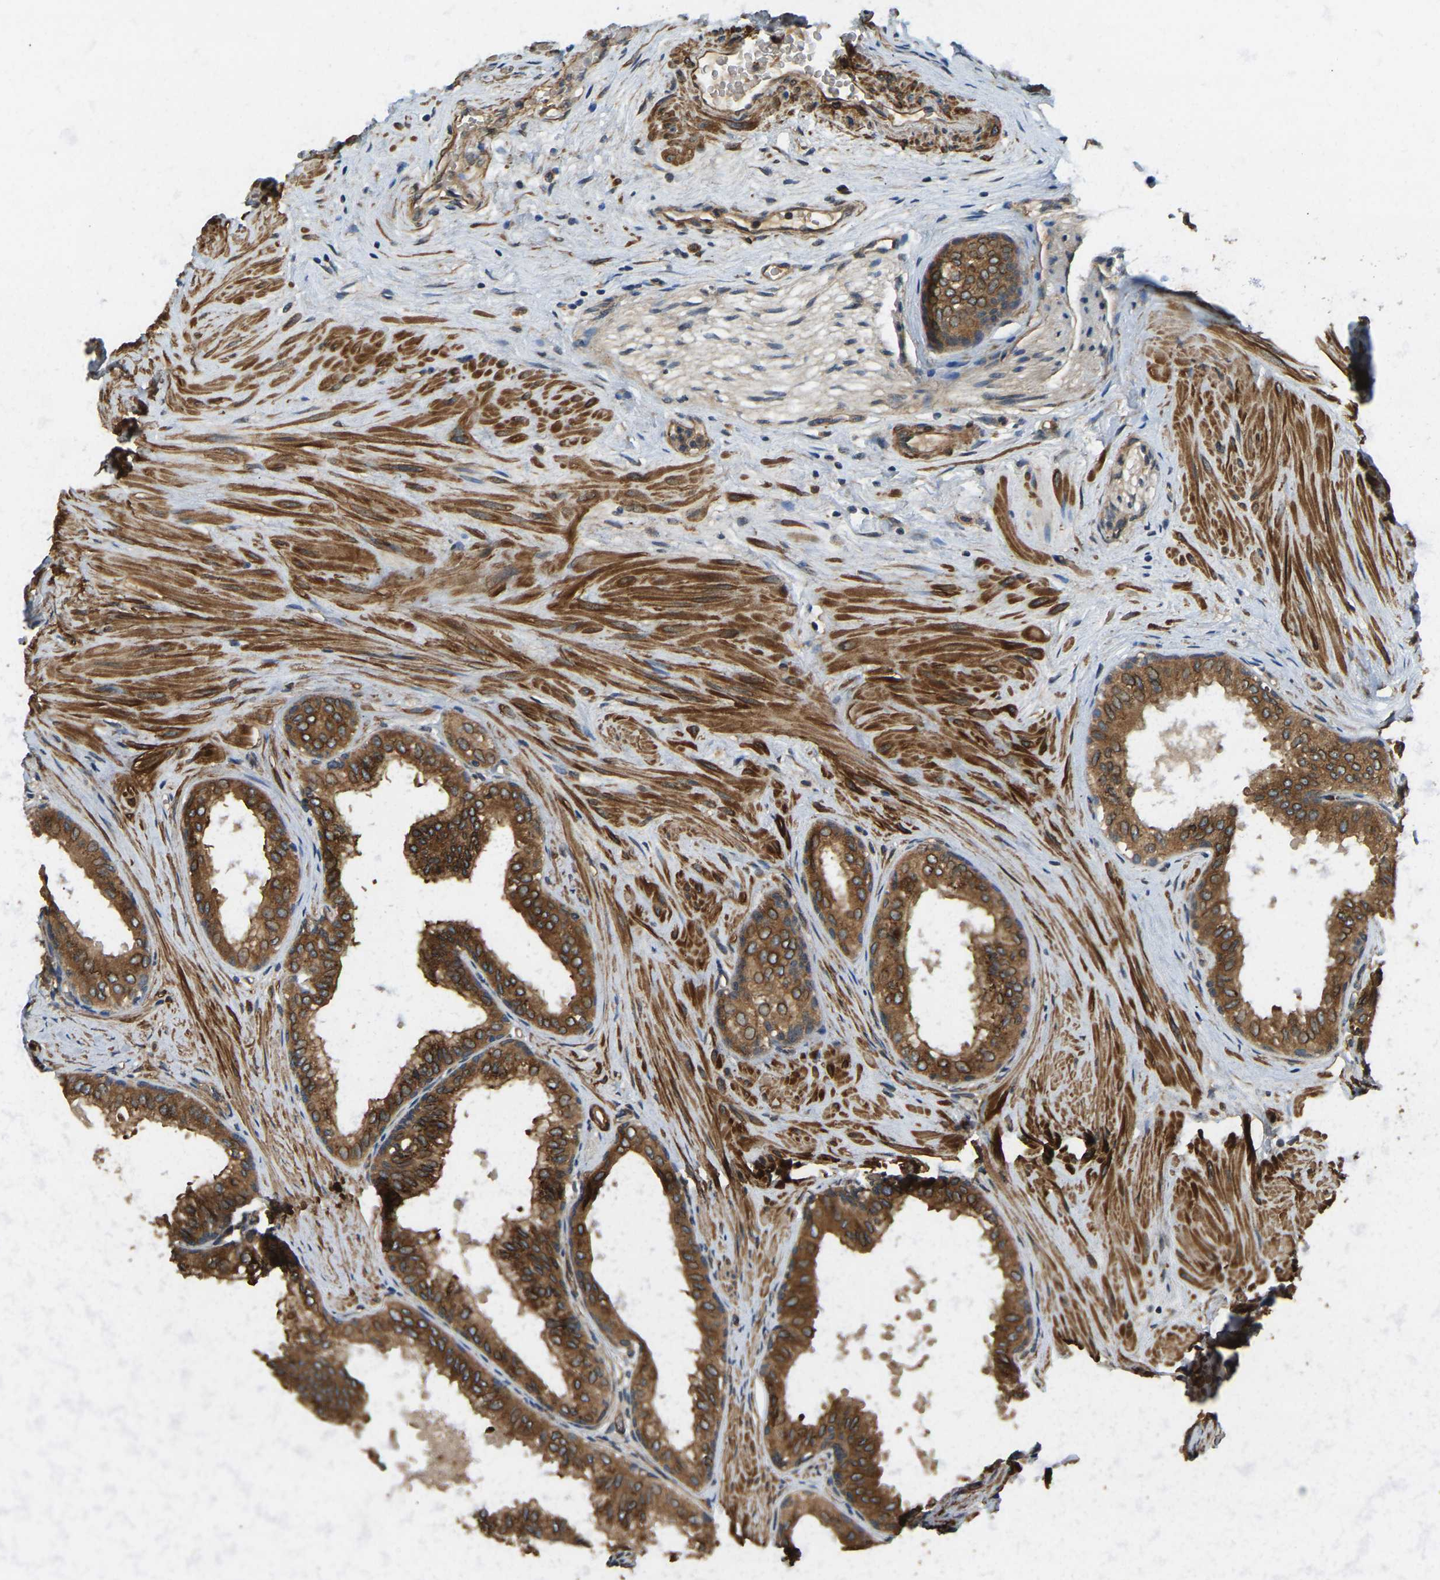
{"staining": {"intensity": "strong", "quantity": ">75%", "location": "cytoplasmic/membranous"}, "tissue": "seminal vesicle", "cell_type": "Glandular cells", "image_type": "normal", "snomed": [{"axis": "morphology", "description": "Normal tissue, NOS"}, {"axis": "topography", "description": "Prostate"}, {"axis": "topography", "description": "Seminal veicle"}], "caption": "Protein expression analysis of normal human seminal vesicle reveals strong cytoplasmic/membranous expression in about >75% of glandular cells.", "gene": "ERGIC1", "patient": {"sex": "male", "age": 60}}